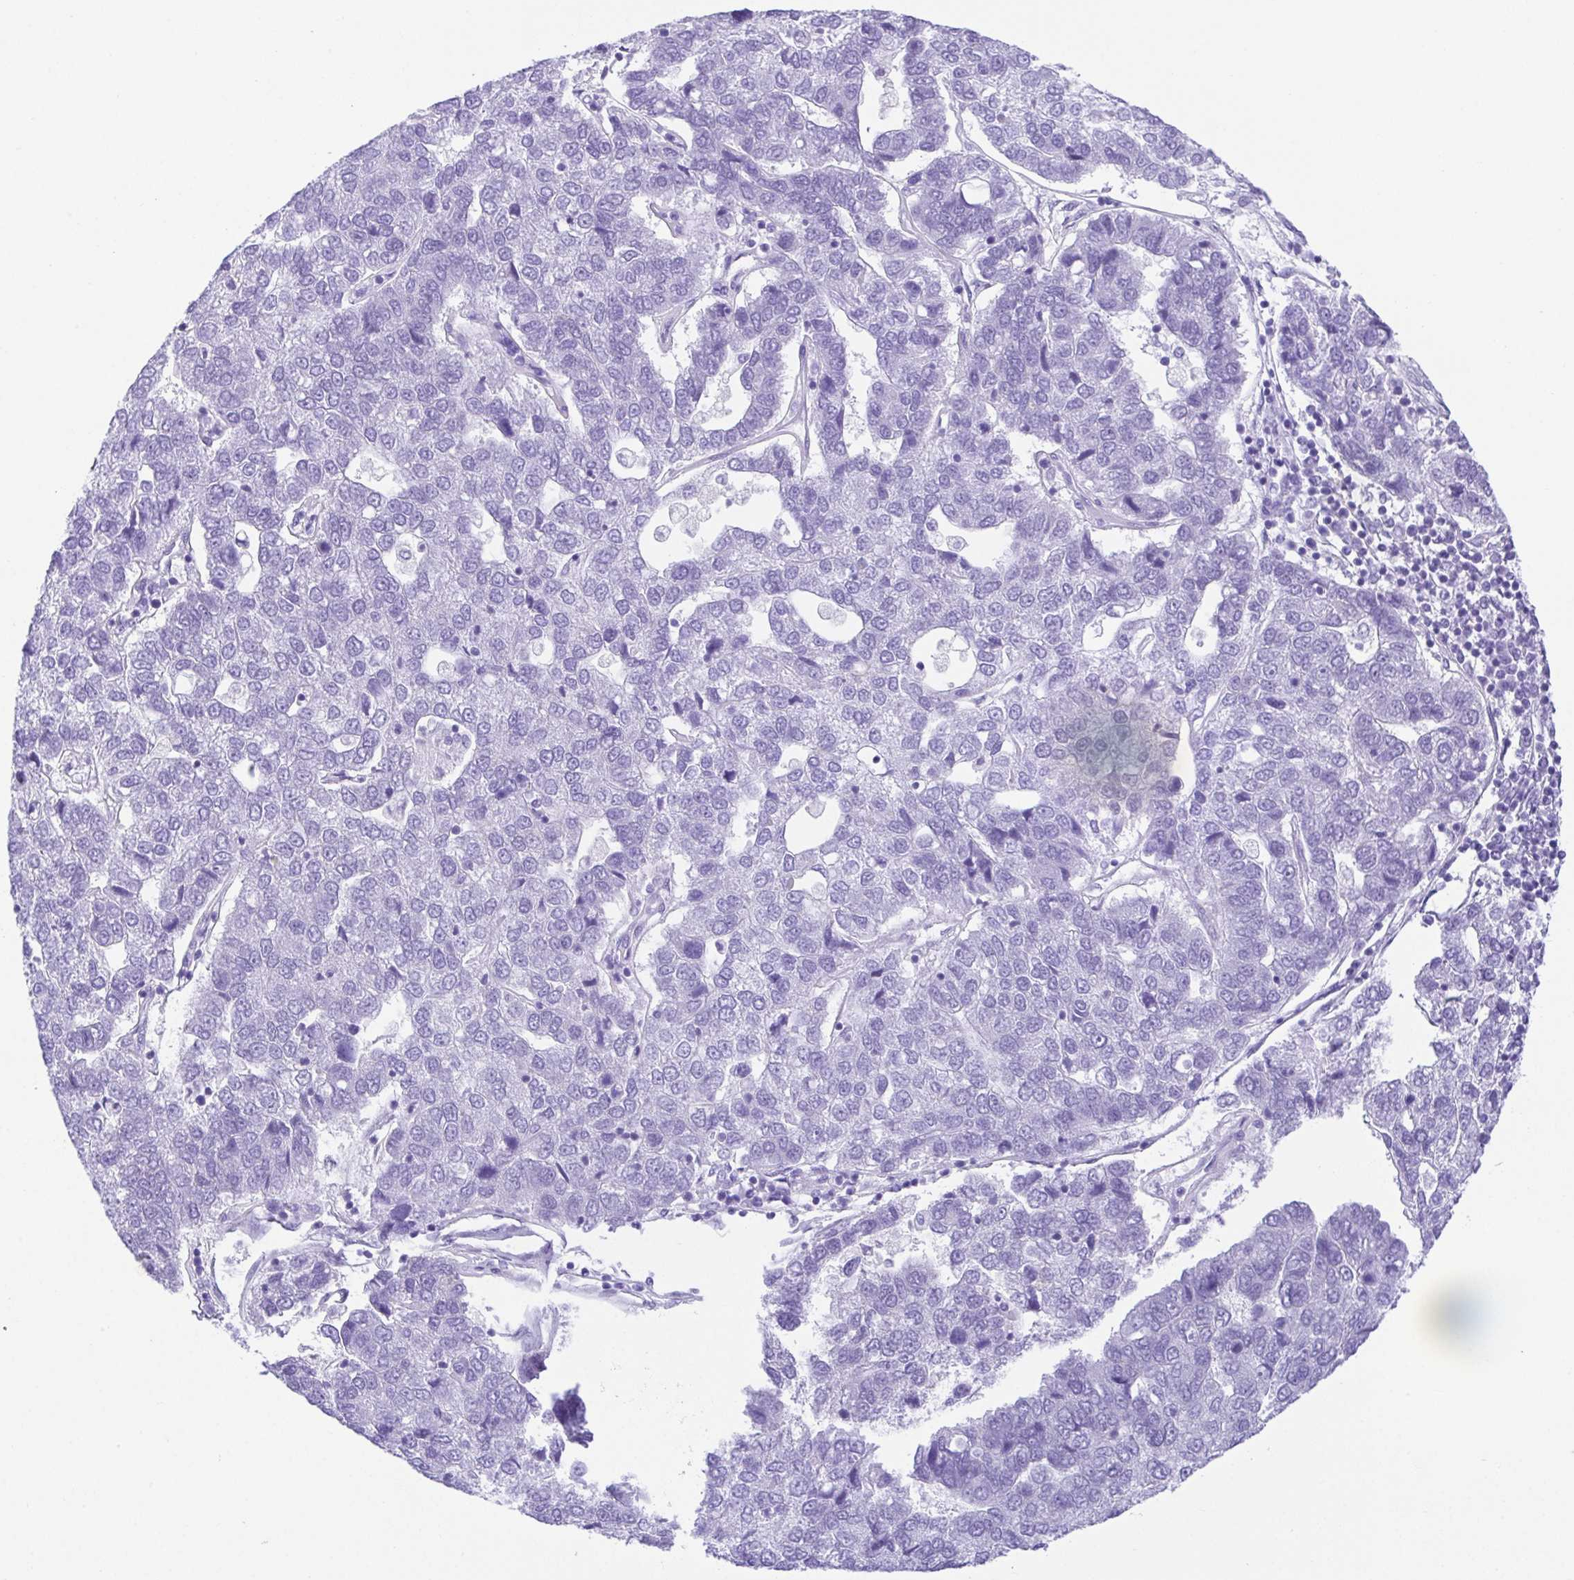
{"staining": {"intensity": "negative", "quantity": "none", "location": "none"}, "tissue": "pancreatic cancer", "cell_type": "Tumor cells", "image_type": "cancer", "snomed": [{"axis": "morphology", "description": "Adenocarcinoma, NOS"}, {"axis": "topography", "description": "Pancreas"}], "caption": "A photomicrograph of adenocarcinoma (pancreatic) stained for a protein reveals no brown staining in tumor cells.", "gene": "LUZP4", "patient": {"sex": "female", "age": 61}}